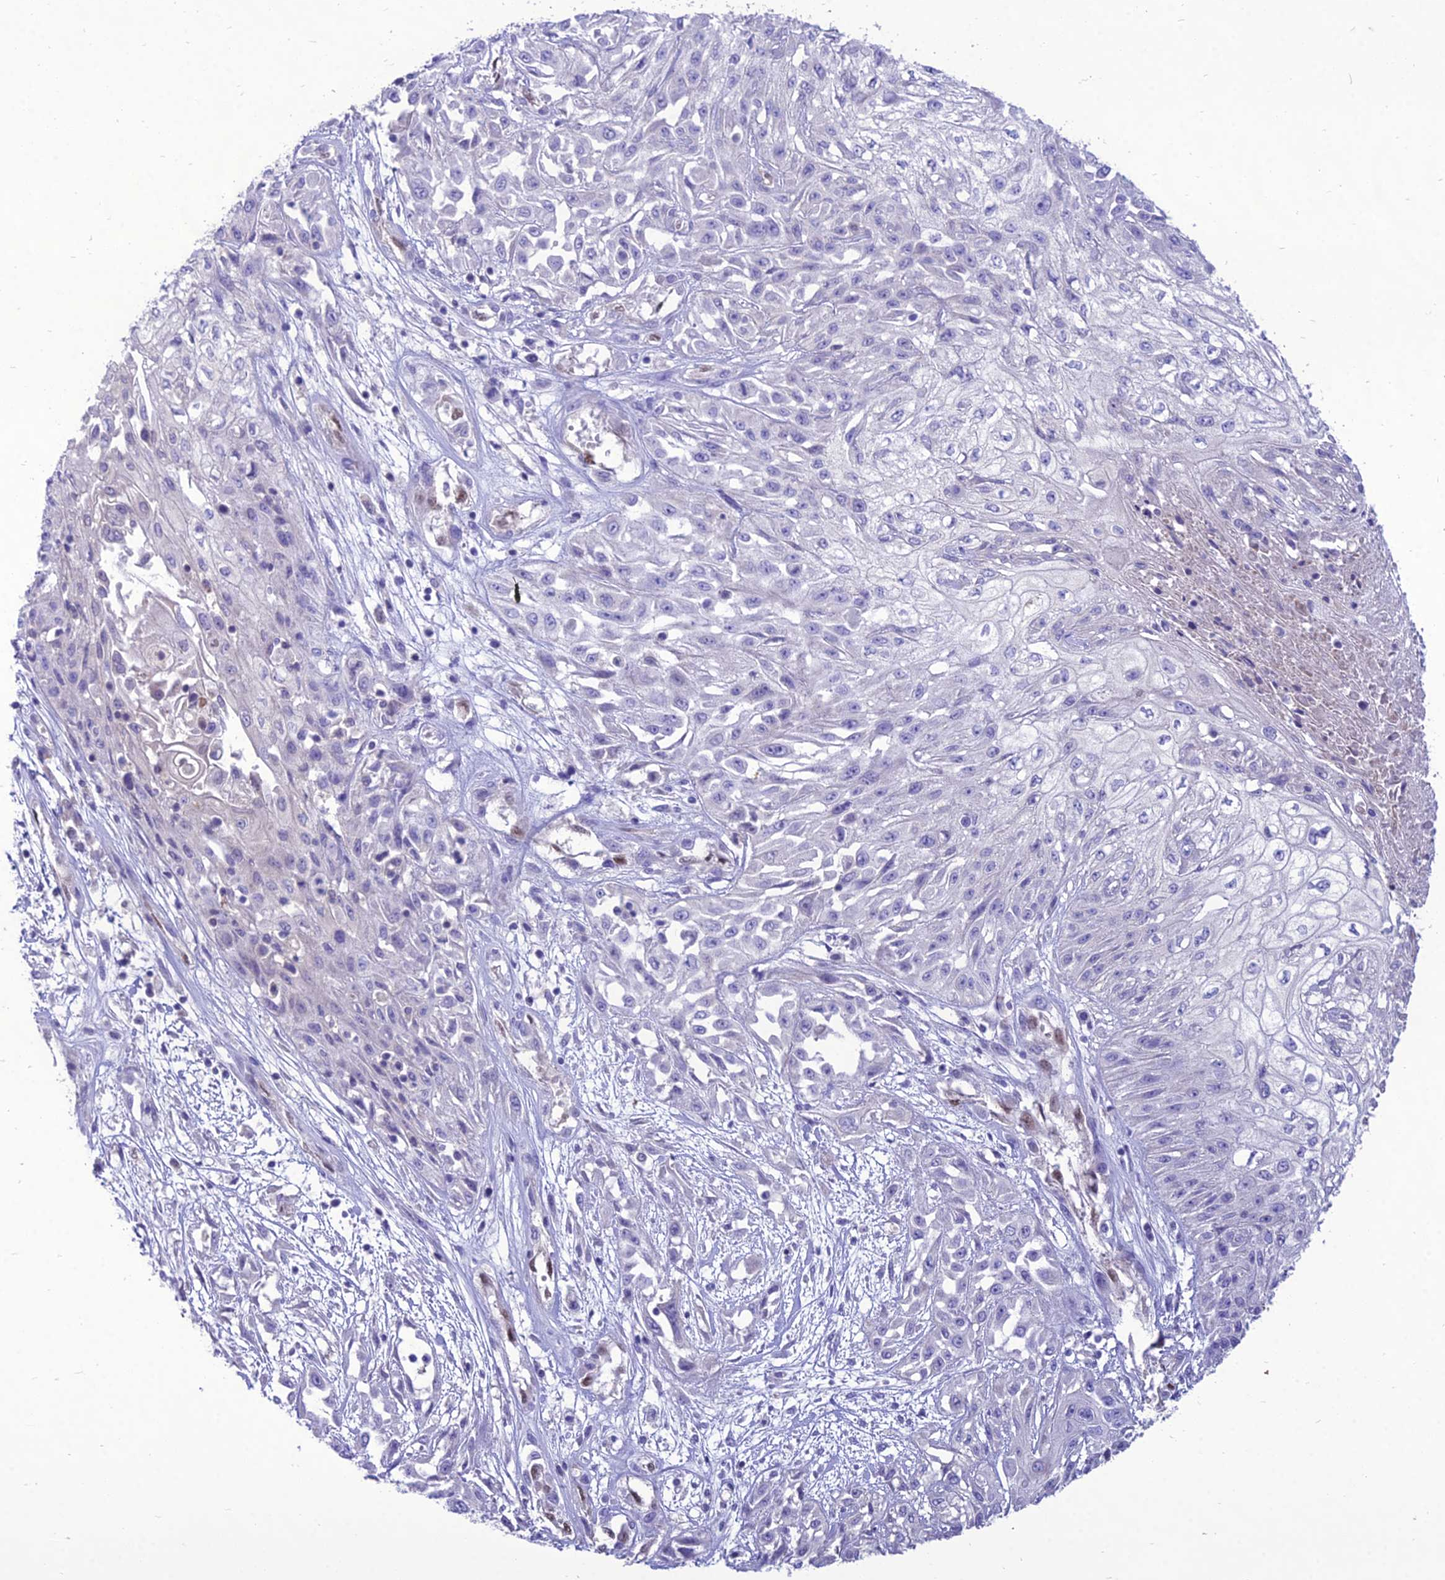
{"staining": {"intensity": "negative", "quantity": "none", "location": "none"}, "tissue": "skin cancer", "cell_type": "Tumor cells", "image_type": "cancer", "snomed": [{"axis": "morphology", "description": "Squamous cell carcinoma, NOS"}, {"axis": "morphology", "description": "Squamous cell carcinoma, metastatic, NOS"}, {"axis": "topography", "description": "Skin"}, {"axis": "topography", "description": "Lymph node"}], "caption": "IHC photomicrograph of neoplastic tissue: squamous cell carcinoma (skin) stained with DAB (3,3'-diaminobenzidine) demonstrates no significant protein staining in tumor cells.", "gene": "NOVA2", "patient": {"sex": "male", "age": 75}}